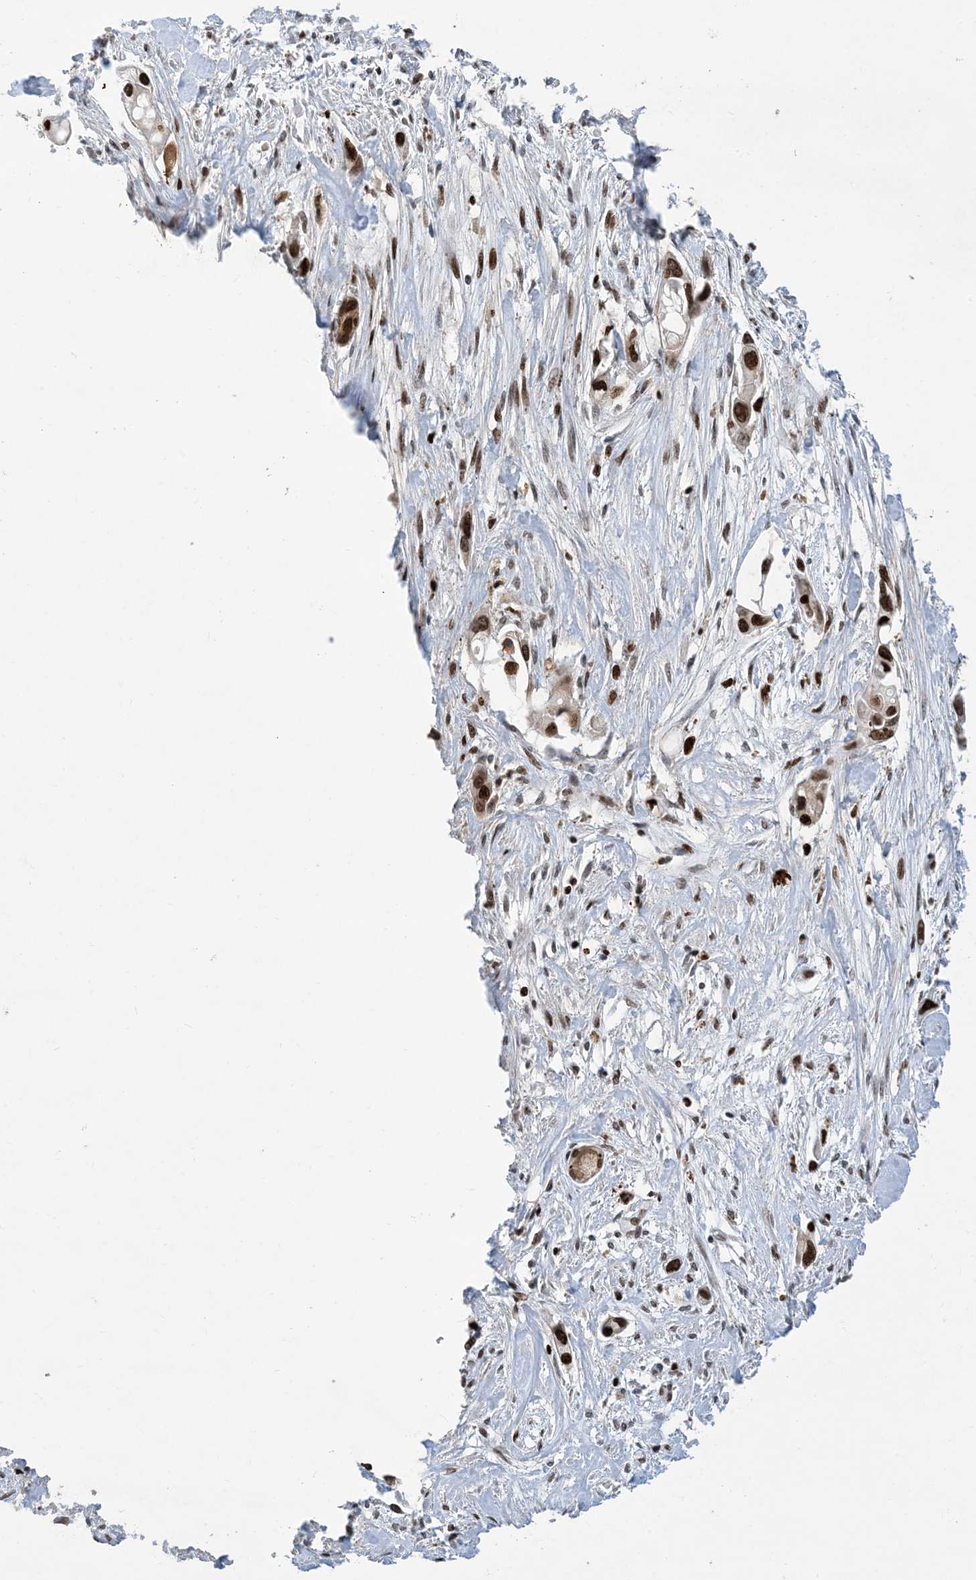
{"staining": {"intensity": "strong", "quantity": ">75%", "location": "nuclear"}, "tissue": "pancreatic cancer", "cell_type": "Tumor cells", "image_type": "cancer", "snomed": [{"axis": "morphology", "description": "Adenocarcinoma, NOS"}, {"axis": "topography", "description": "Pancreas"}], "caption": "A micrograph of pancreatic adenocarcinoma stained for a protein displays strong nuclear brown staining in tumor cells.", "gene": "SLC25A53", "patient": {"sex": "female", "age": 60}}